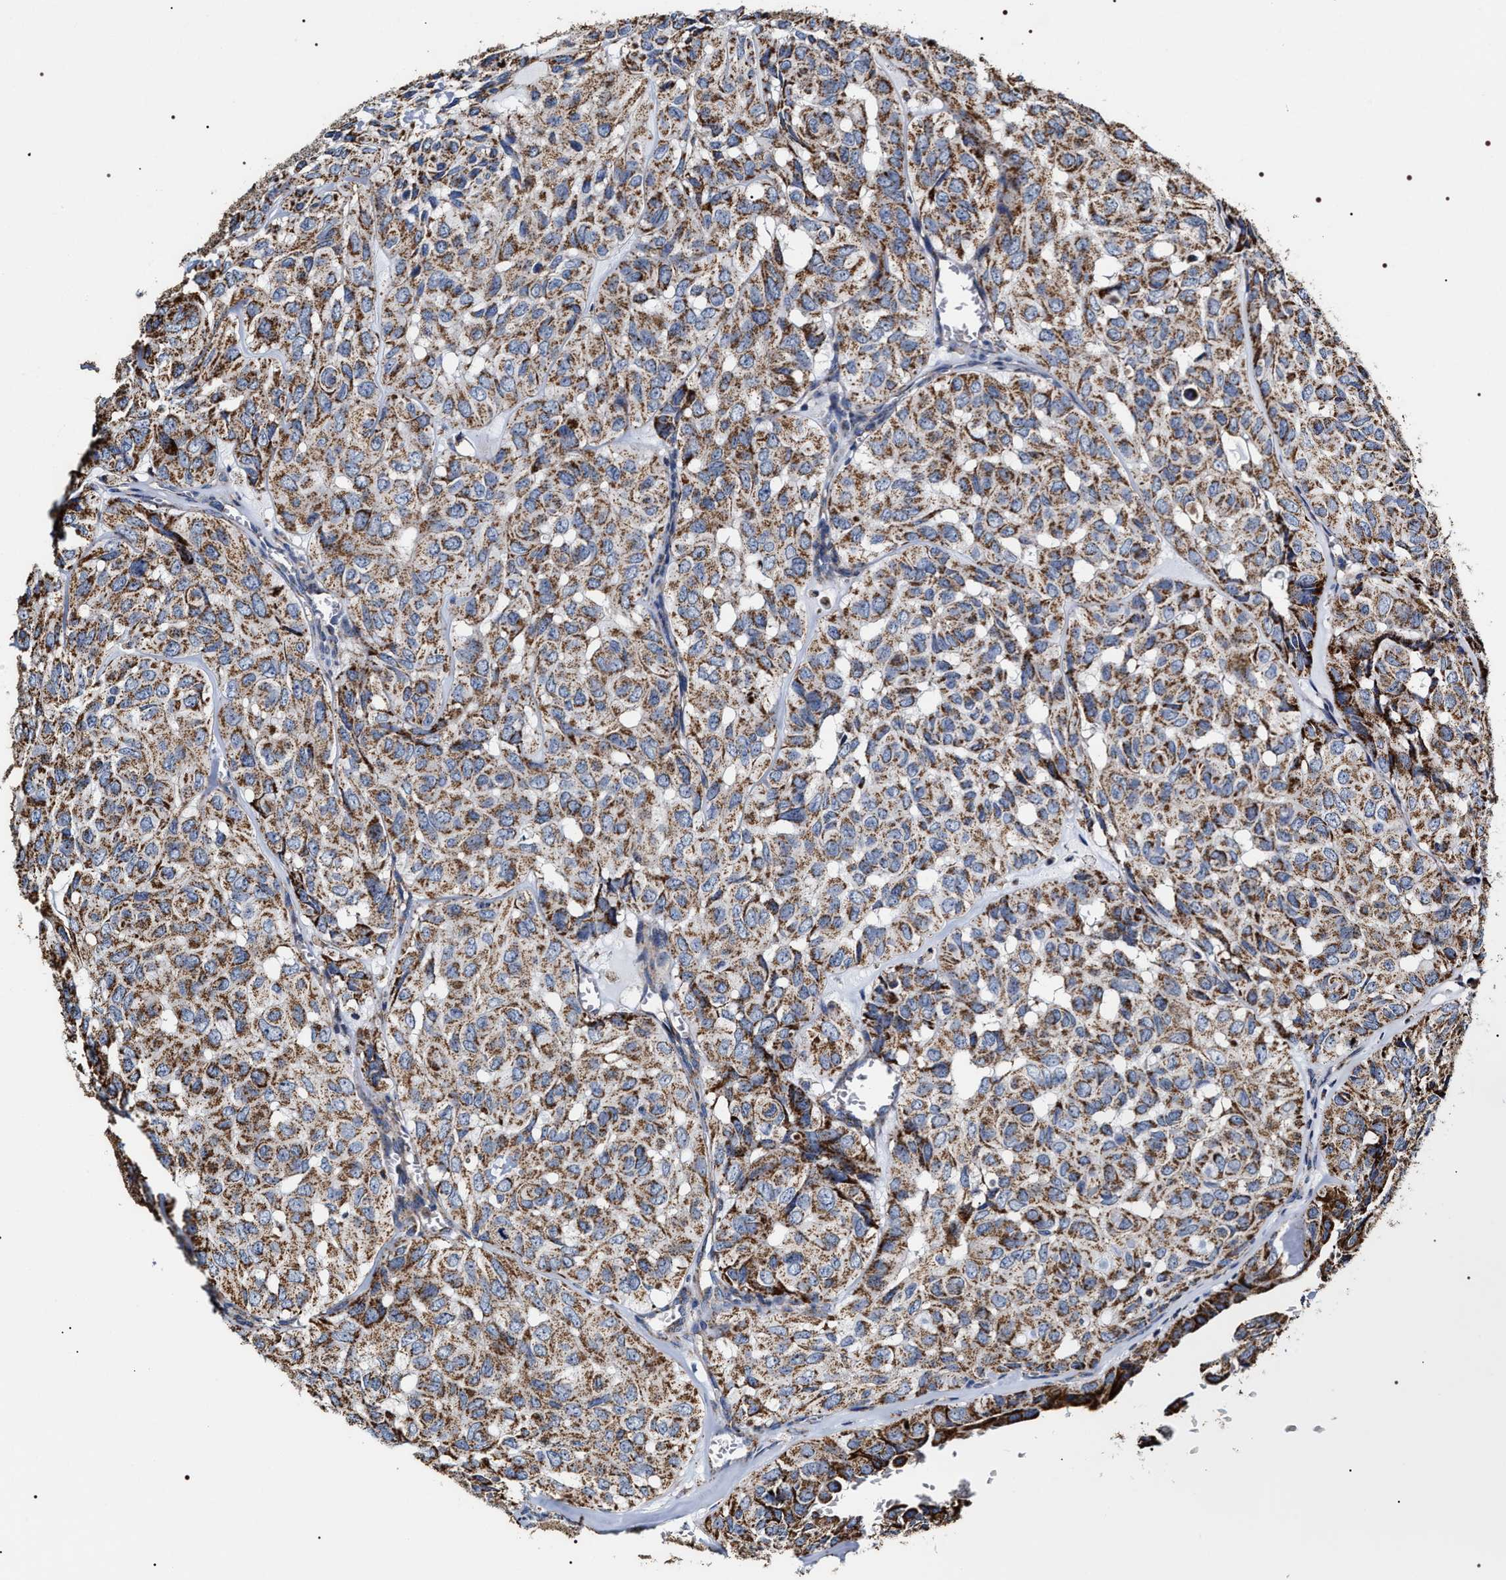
{"staining": {"intensity": "strong", "quantity": ">75%", "location": "cytoplasmic/membranous"}, "tissue": "head and neck cancer", "cell_type": "Tumor cells", "image_type": "cancer", "snomed": [{"axis": "morphology", "description": "Adenocarcinoma, NOS"}, {"axis": "topography", "description": "Salivary gland, NOS"}, {"axis": "topography", "description": "Head-Neck"}], "caption": "Immunohistochemical staining of human head and neck cancer (adenocarcinoma) exhibits strong cytoplasmic/membranous protein expression in about >75% of tumor cells. Ihc stains the protein in brown and the nuclei are stained blue.", "gene": "COG5", "patient": {"sex": "female", "age": 76}}